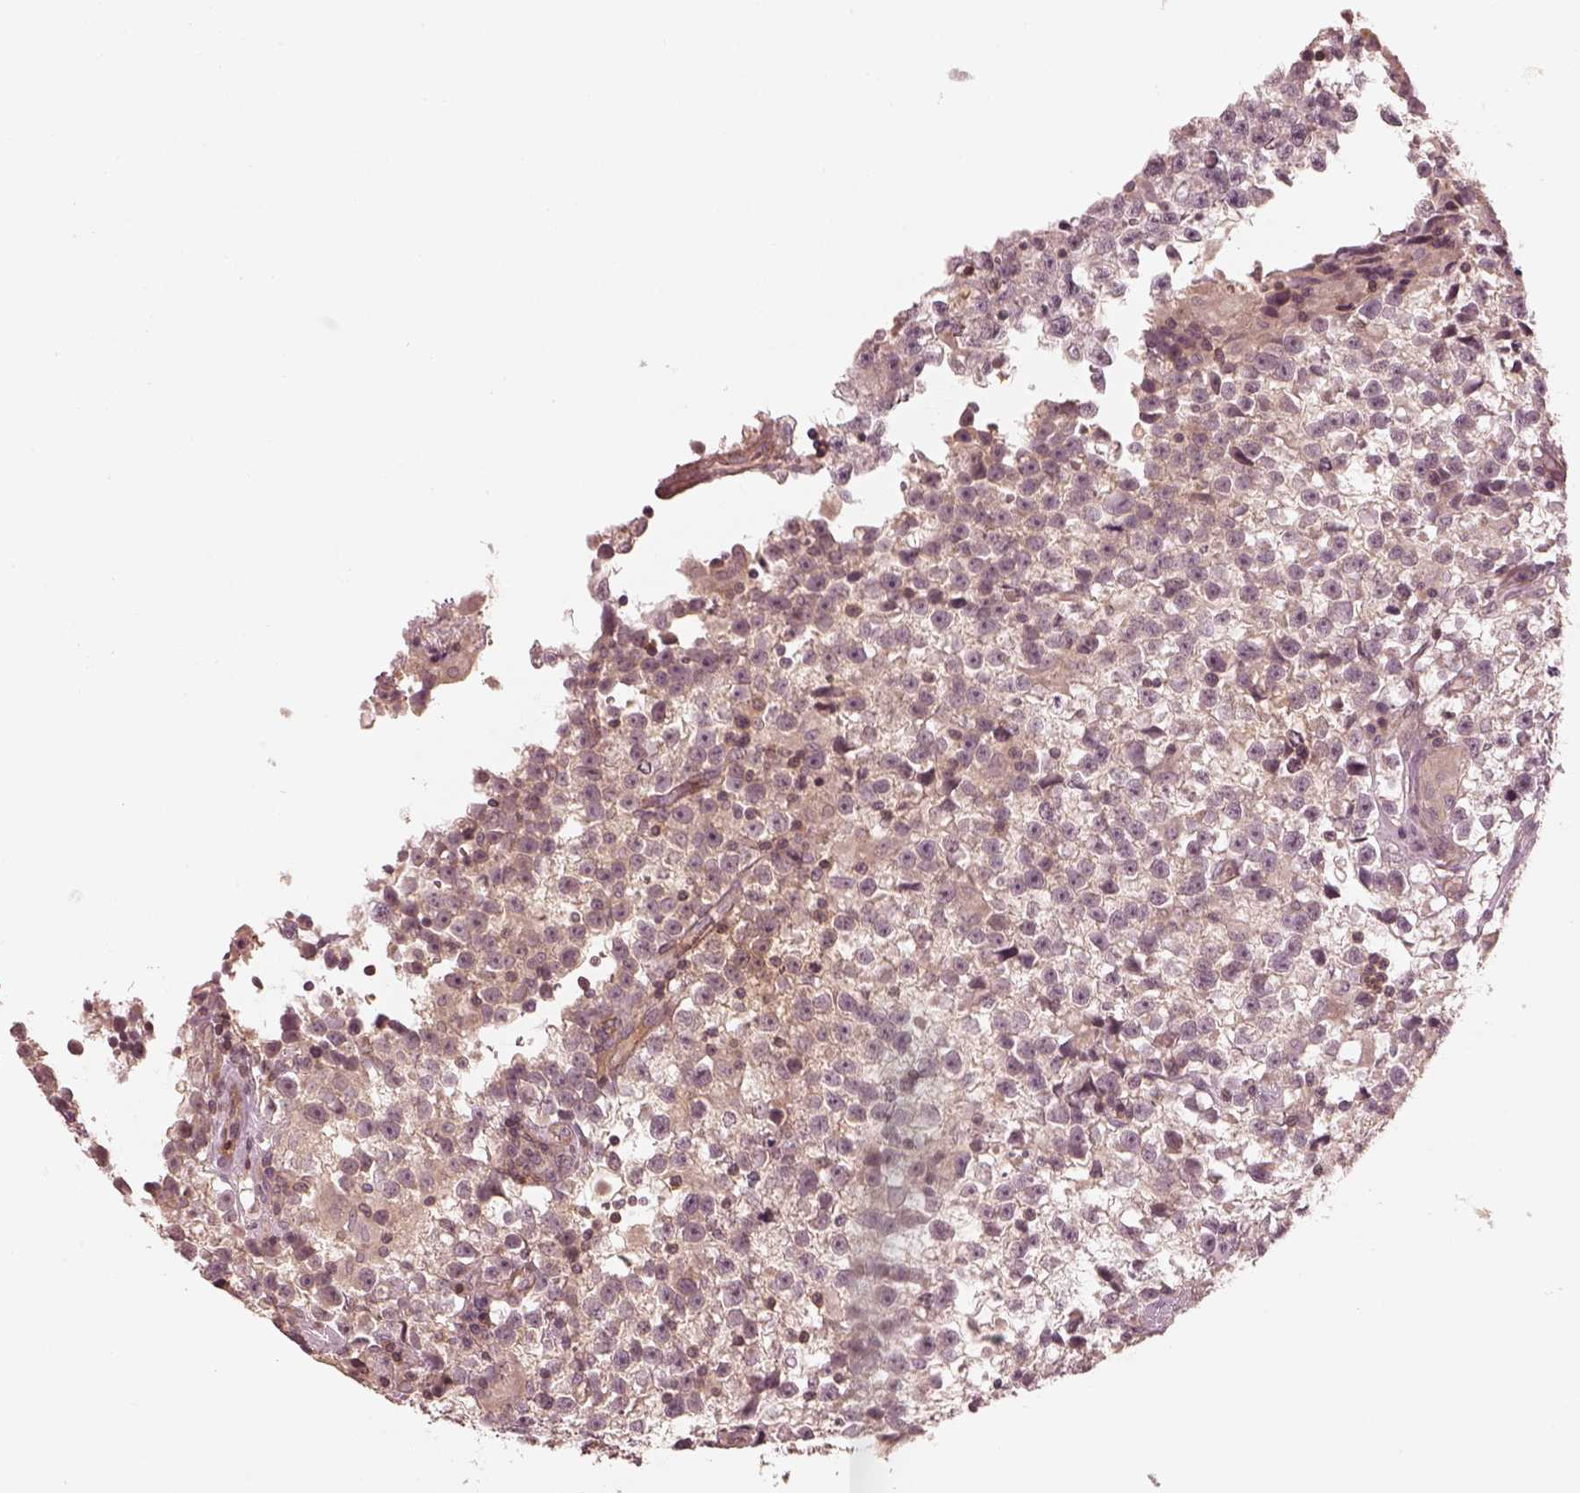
{"staining": {"intensity": "weak", "quantity": "<25%", "location": "cytoplasmic/membranous"}, "tissue": "testis cancer", "cell_type": "Tumor cells", "image_type": "cancer", "snomed": [{"axis": "morphology", "description": "Seminoma, NOS"}, {"axis": "topography", "description": "Testis"}], "caption": "Seminoma (testis) stained for a protein using immunohistochemistry (IHC) exhibits no positivity tumor cells.", "gene": "FAM107B", "patient": {"sex": "male", "age": 31}}